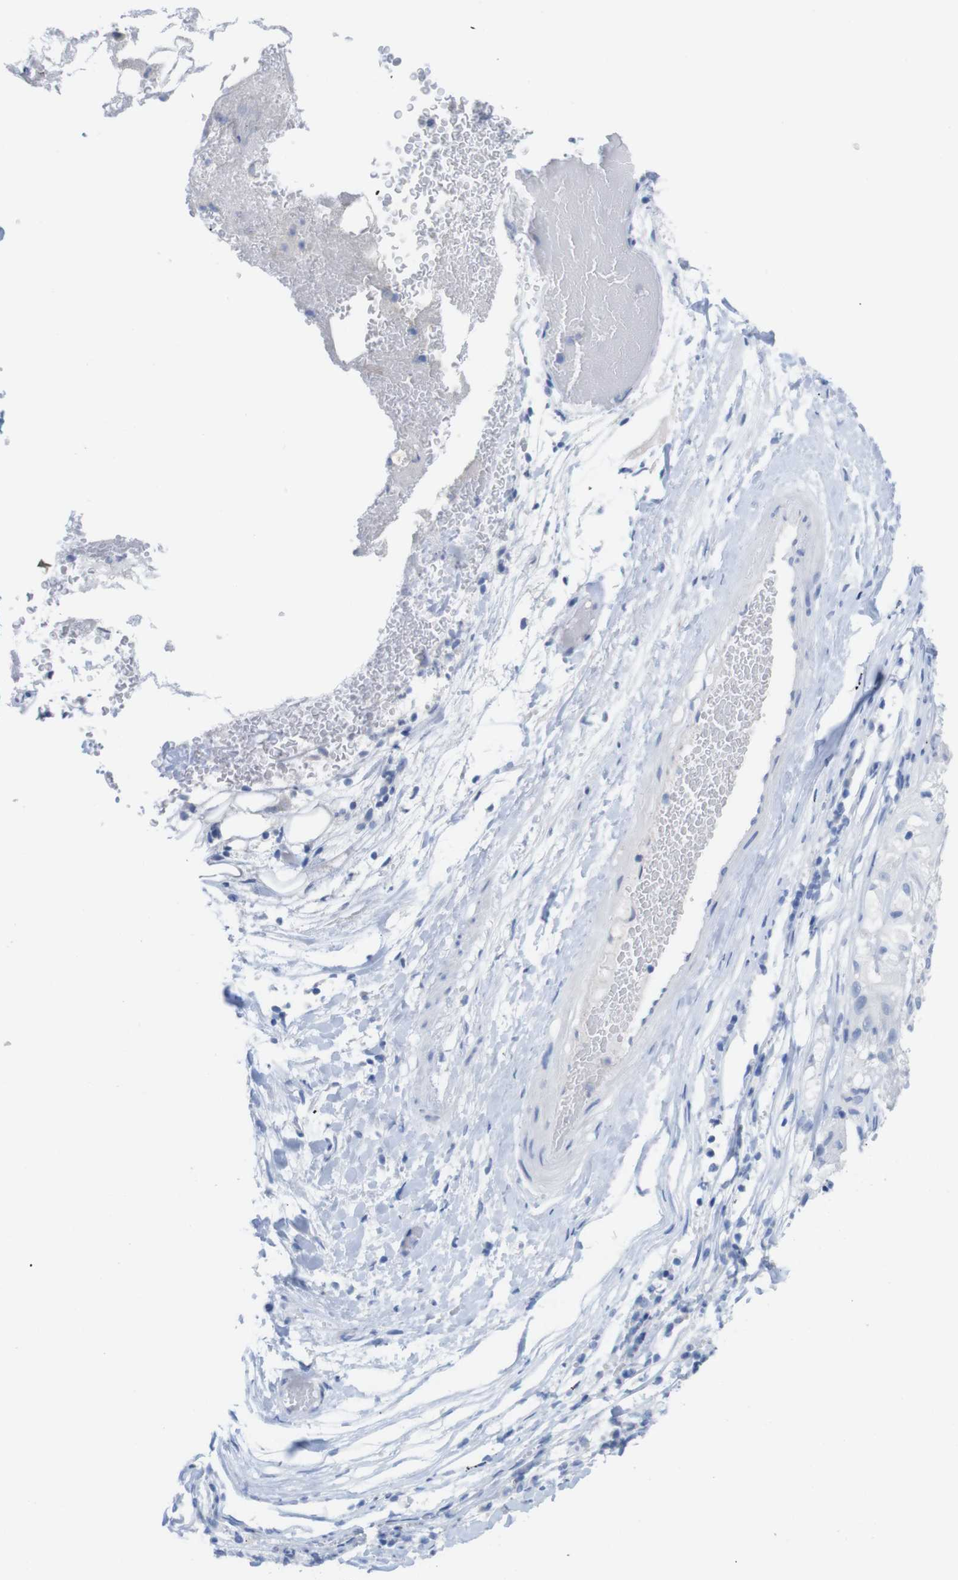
{"staining": {"intensity": "negative", "quantity": "none", "location": "none"}, "tissue": "lung cancer", "cell_type": "Tumor cells", "image_type": "cancer", "snomed": [{"axis": "morphology", "description": "Inflammation, NOS"}, {"axis": "morphology", "description": "Squamous cell carcinoma, NOS"}, {"axis": "topography", "description": "Lymph node"}, {"axis": "topography", "description": "Soft tissue"}, {"axis": "topography", "description": "Lung"}], "caption": "Immunohistochemical staining of lung cancer shows no significant staining in tumor cells. Brightfield microscopy of IHC stained with DAB (brown) and hematoxylin (blue), captured at high magnification.", "gene": "PNMA1", "patient": {"sex": "male", "age": 66}}